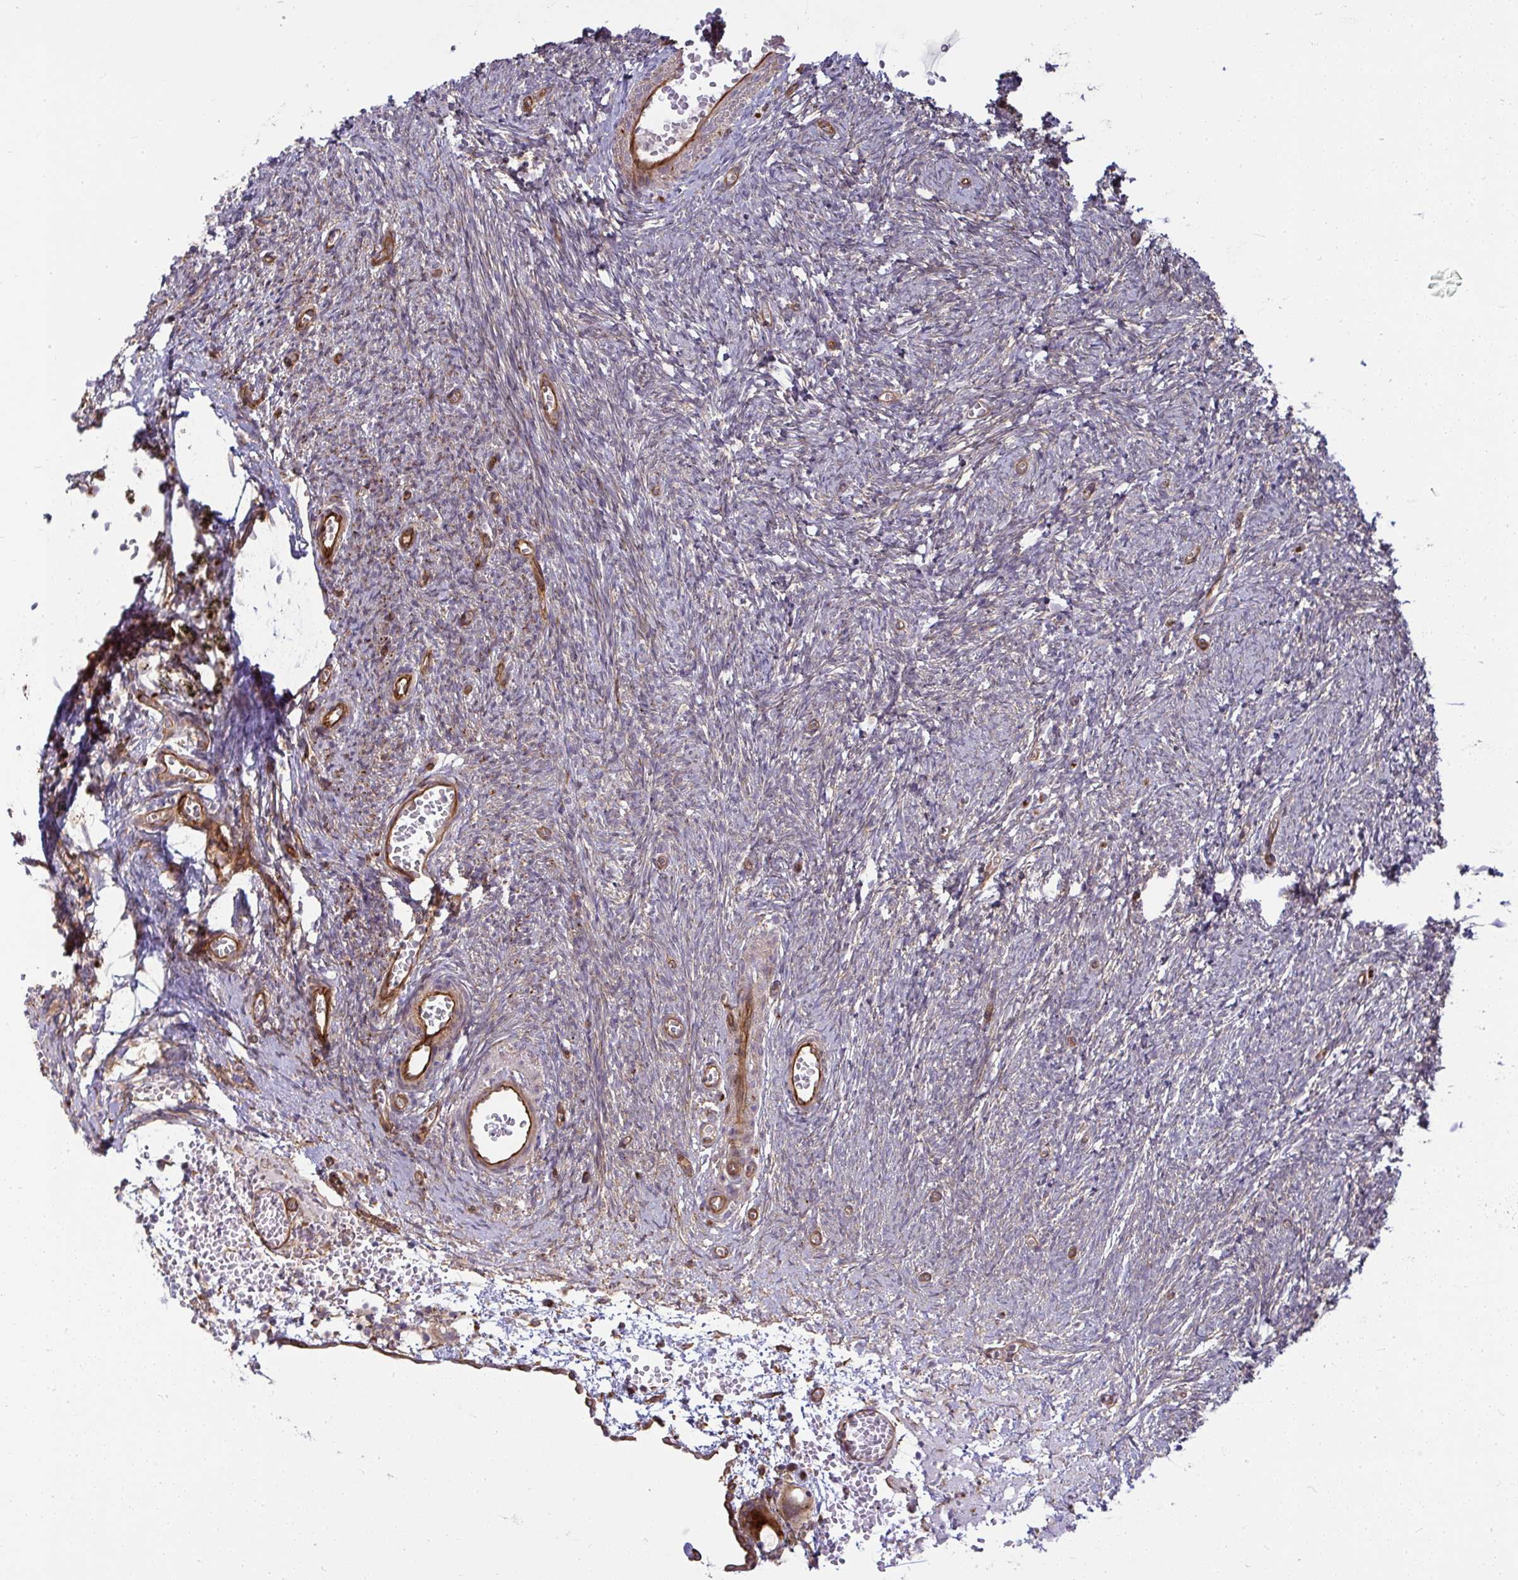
{"staining": {"intensity": "weak", "quantity": "25%-75%", "location": "cytoplasmic/membranous"}, "tissue": "ovary", "cell_type": "Ovarian stroma cells", "image_type": "normal", "snomed": [{"axis": "morphology", "description": "Normal tissue, NOS"}, {"axis": "topography", "description": "Ovary"}], "caption": "Immunohistochemical staining of benign ovary reveals low levels of weak cytoplasmic/membranous expression in approximately 25%-75% of ovarian stroma cells. The staining was performed using DAB to visualize the protein expression in brown, while the nuclei were stained in blue with hematoxylin (Magnification: 20x).", "gene": "IFIT3", "patient": {"sex": "female", "age": 41}}